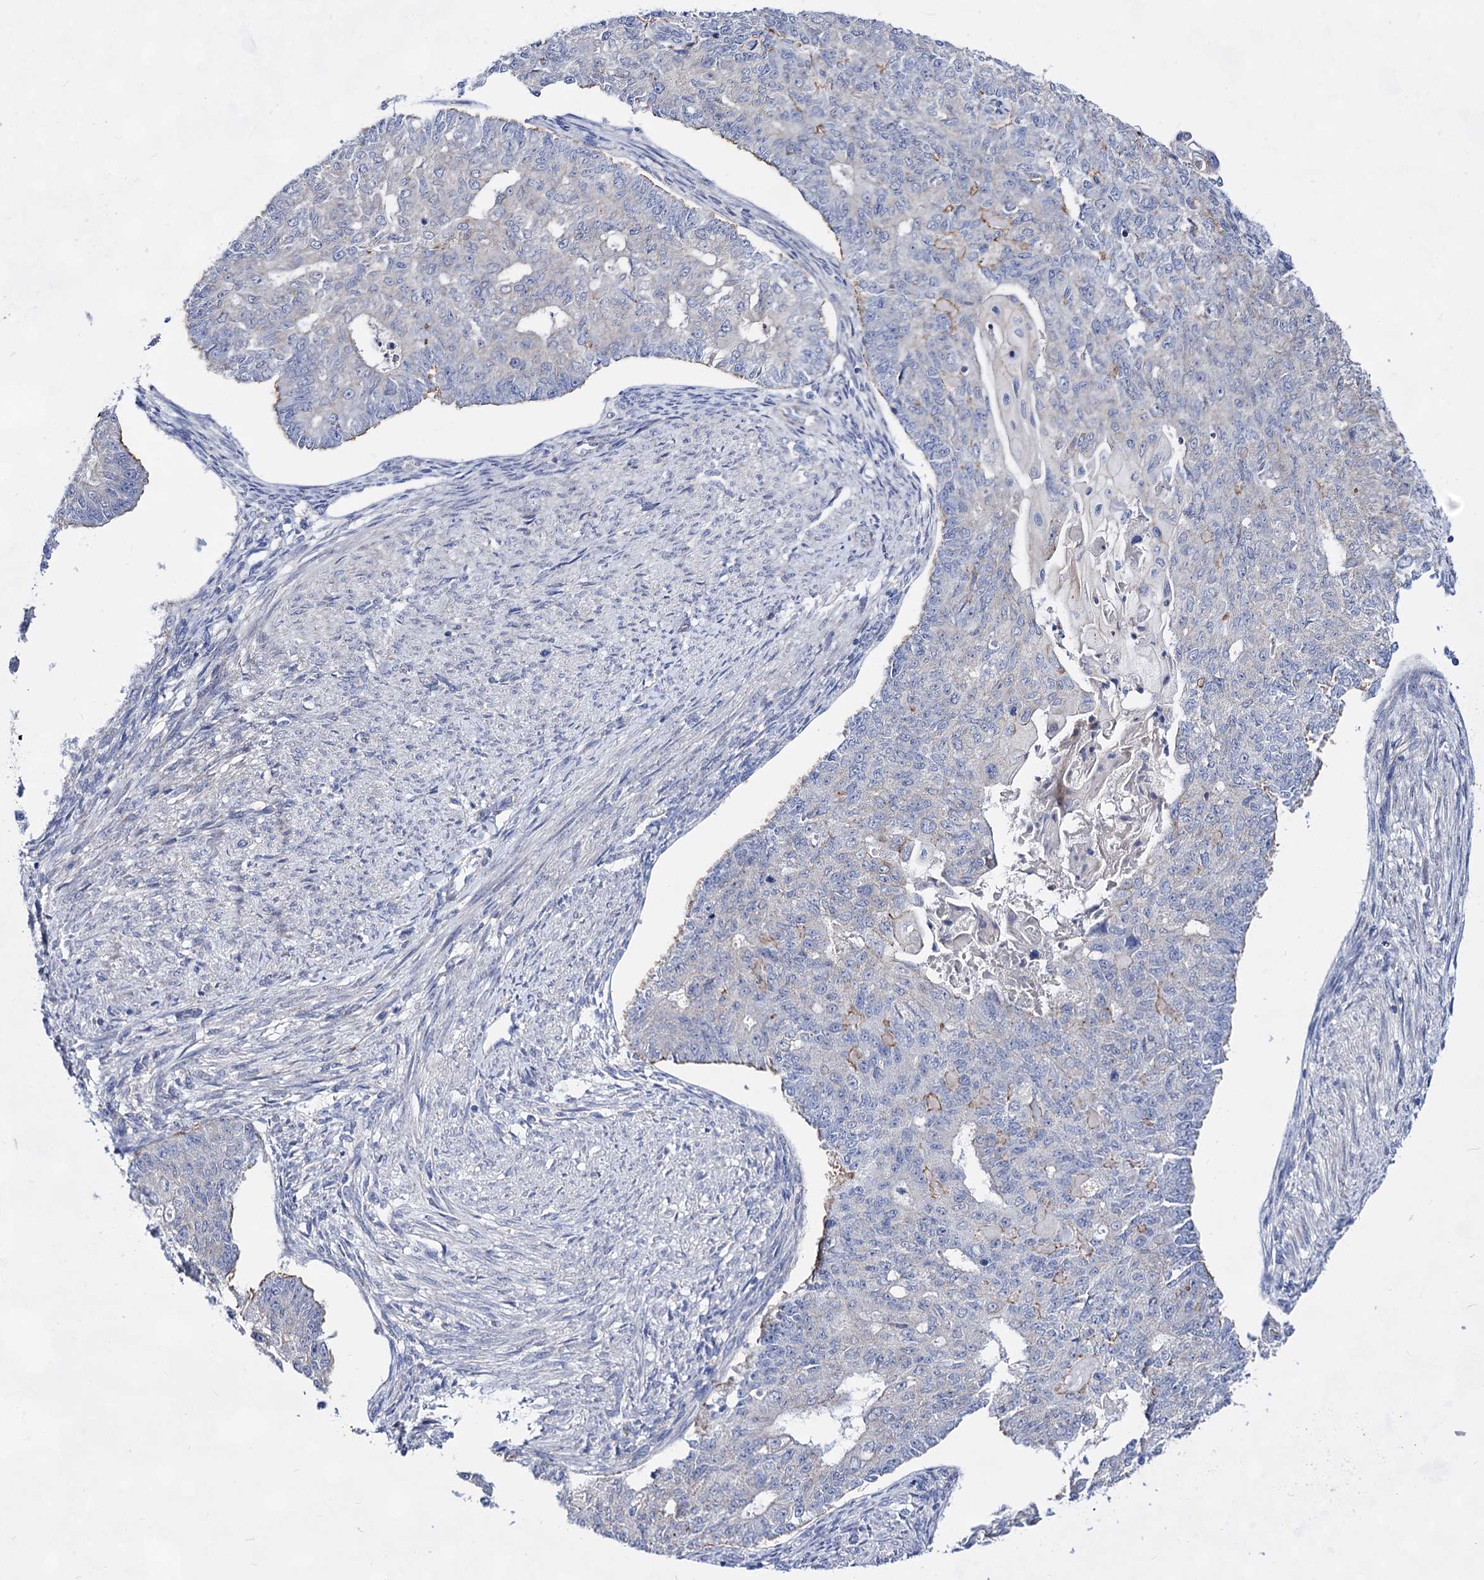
{"staining": {"intensity": "negative", "quantity": "none", "location": "none"}, "tissue": "endometrial cancer", "cell_type": "Tumor cells", "image_type": "cancer", "snomed": [{"axis": "morphology", "description": "Adenocarcinoma, NOS"}, {"axis": "topography", "description": "Endometrium"}], "caption": "Immunohistochemistry (IHC) of human endometrial cancer (adenocarcinoma) reveals no expression in tumor cells.", "gene": "PLIN1", "patient": {"sex": "female", "age": 32}}